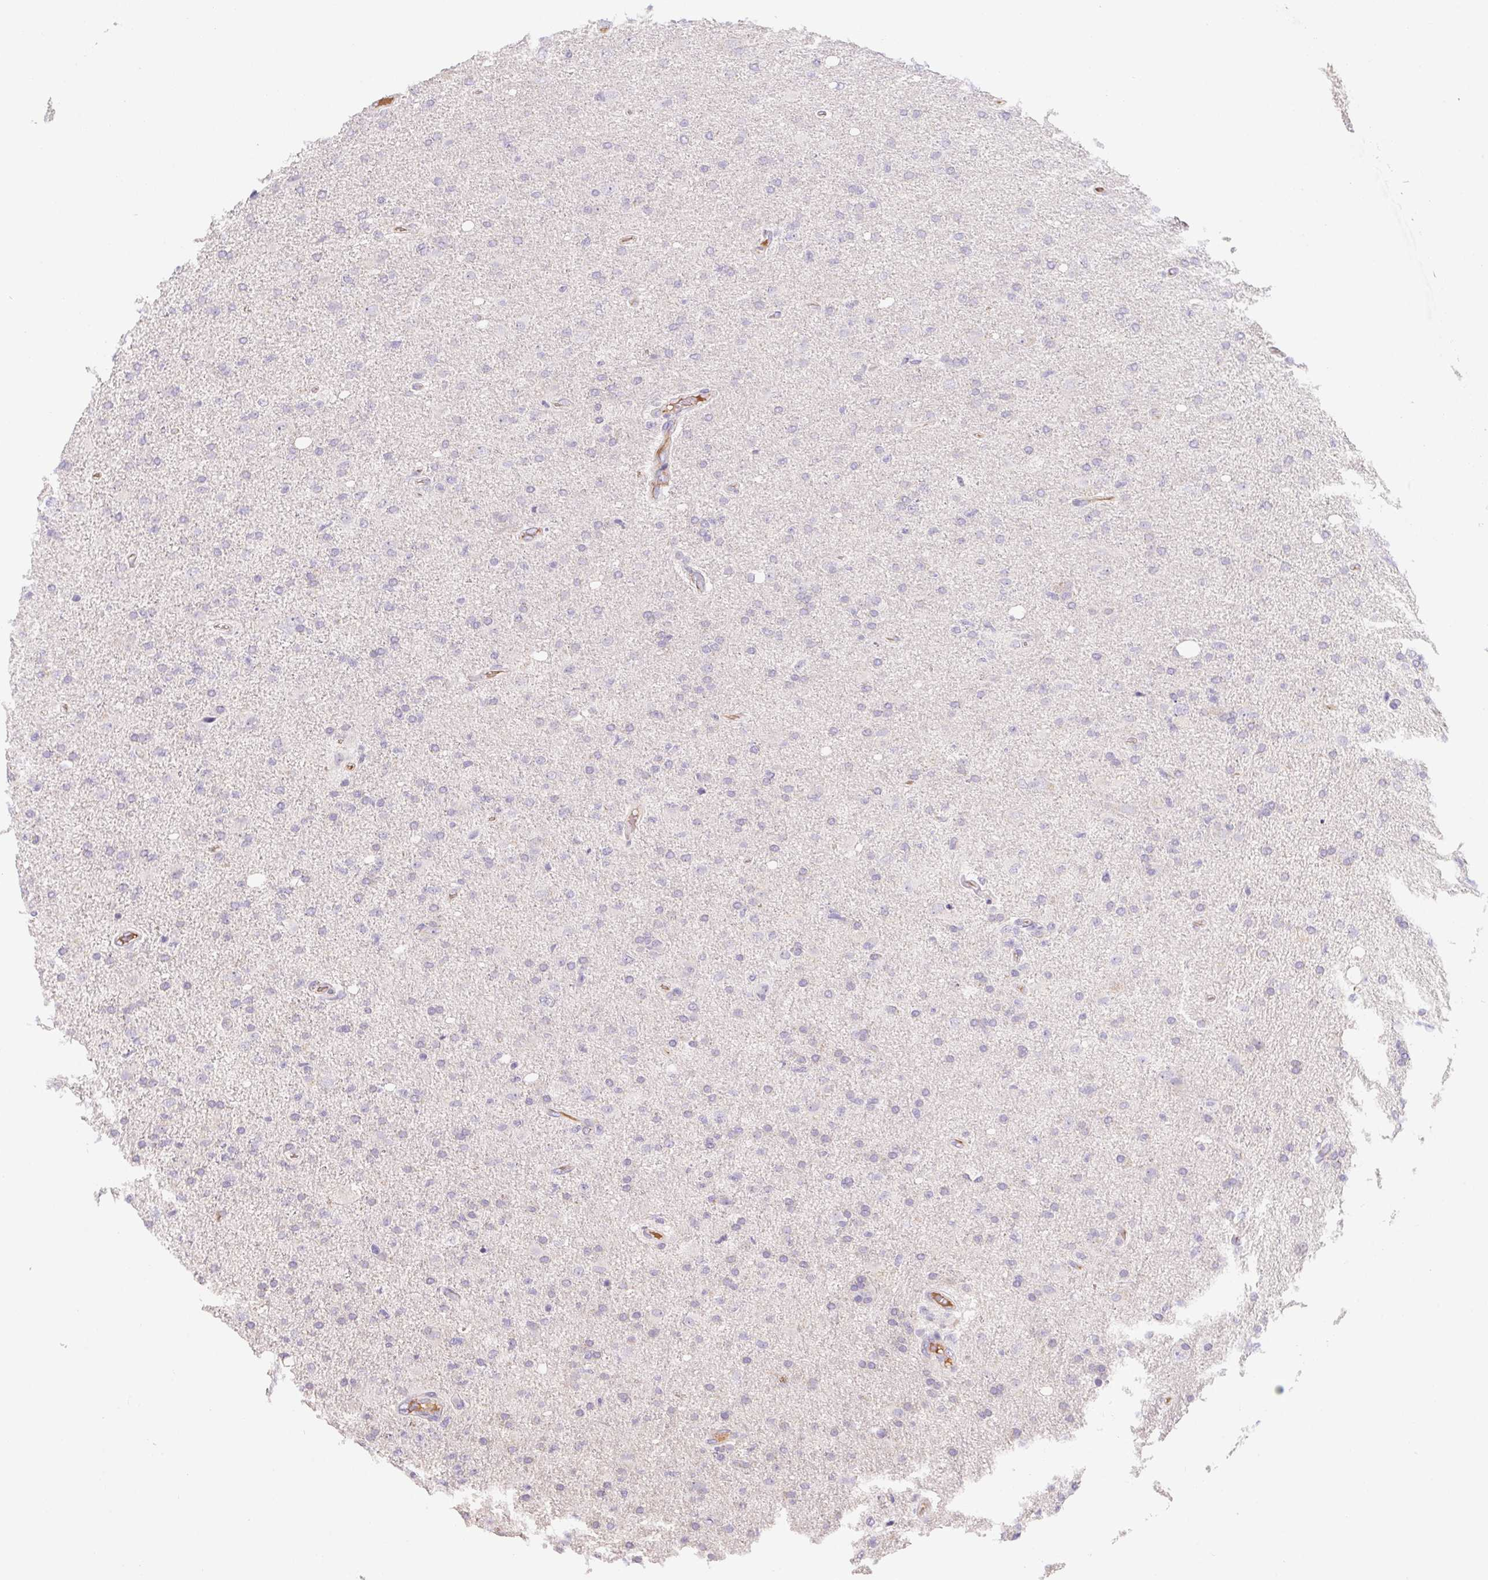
{"staining": {"intensity": "negative", "quantity": "none", "location": "none"}, "tissue": "glioma", "cell_type": "Tumor cells", "image_type": "cancer", "snomed": [{"axis": "morphology", "description": "Glioma, malignant, High grade"}, {"axis": "topography", "description": "Cerebral cortex"}], "caption": "The micrograph reveals no significant expression in tumor cells of glioma. (Brightfield microscopy of DAB immunohistochemistry (IHC) at high magnification).", "gene": "LPA", "patient": {"sex": "male", "age": 70}}